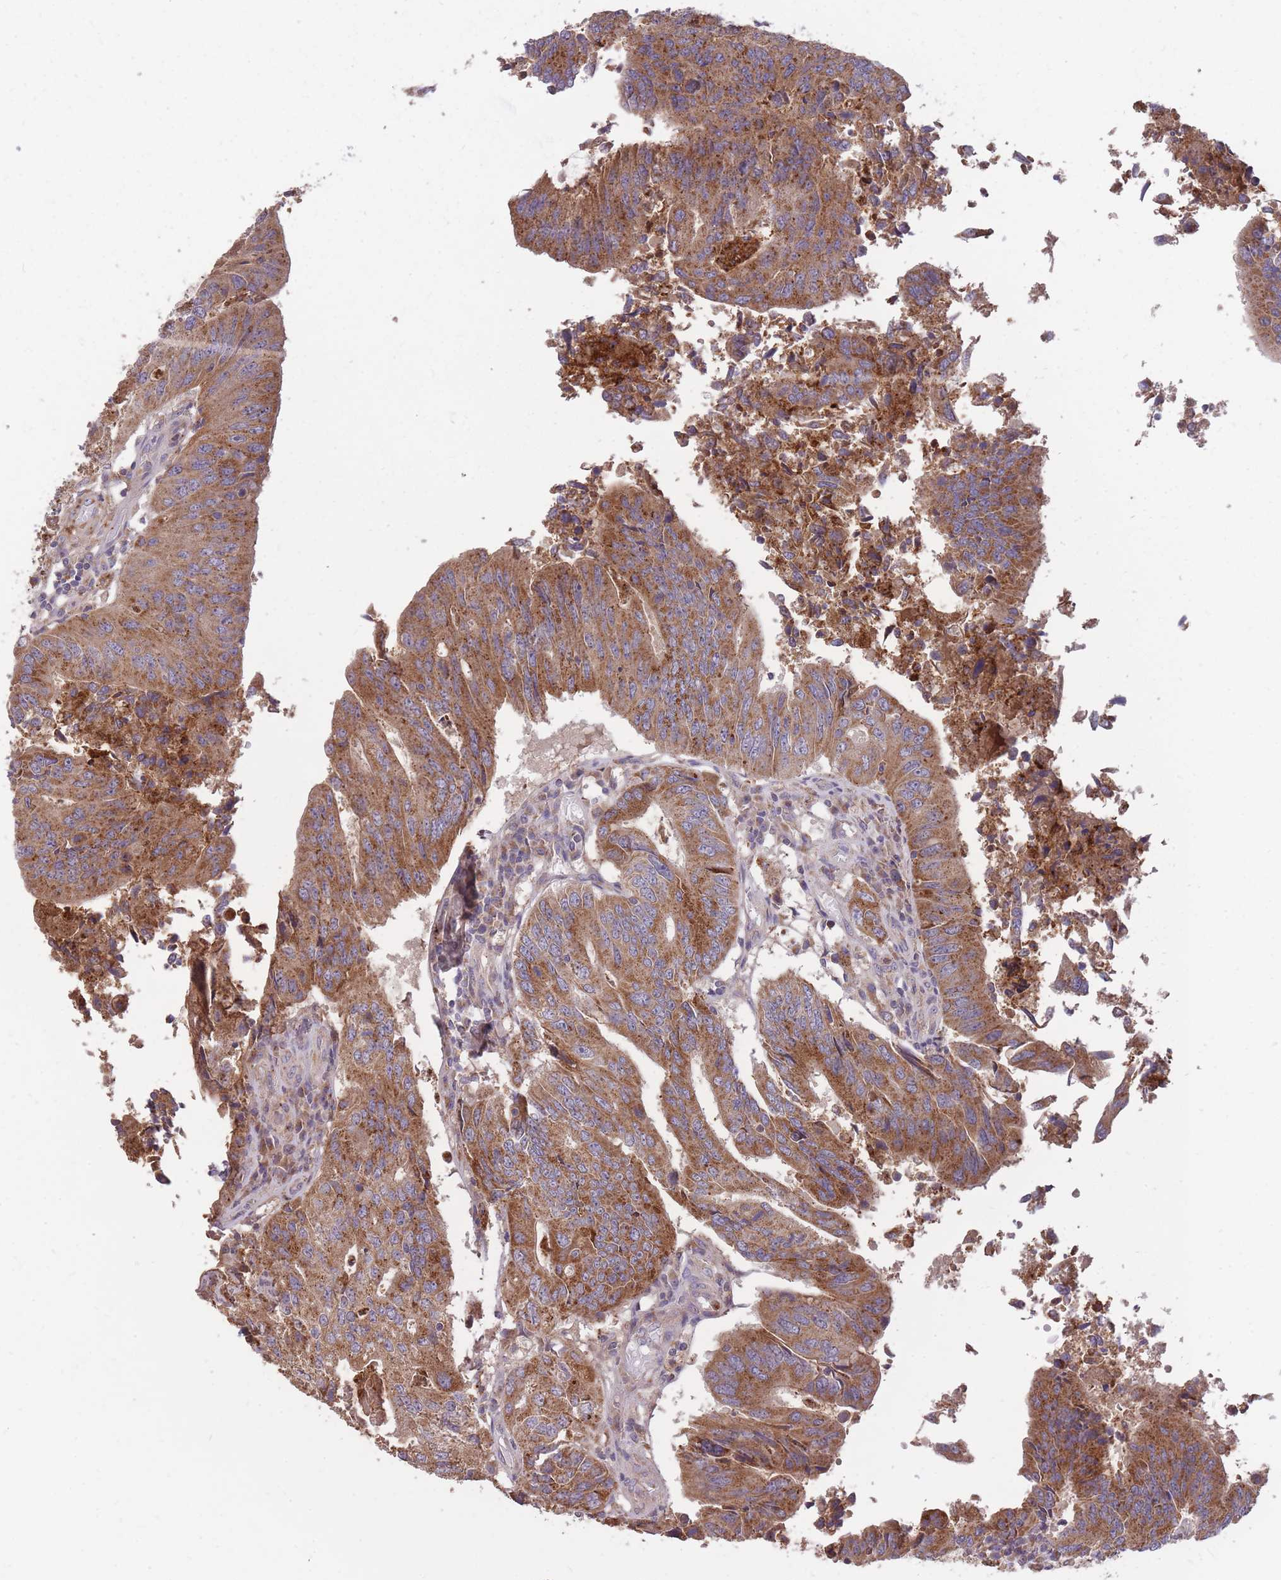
{"staining": {"intensity": "moderate", "quantity": ">75%", "location": "cytoplasmic/membranous"}, "tissue": "colorectal cancer", "cell_type": "Tumor cells", "image_type": "cancer", "snomed": [{"axis": "morphology", "description": "Adenocarcinoma, NOS"}, {"axis": "topography", "description": "Colon"}], "caption": "Protein staining reveals moderate cytoplasmic/membranous positivity in approximately >75% of tumor cells in colorectal adenocarcinoma. (Stains: DAB (3,3'-diaminobenzidine) in brown, nuclei in blue, Microscopy: brightfield microscopy at high magnification).", "gene": "IGF2BP2", "patient": {"sex": "female", "age": 67}}